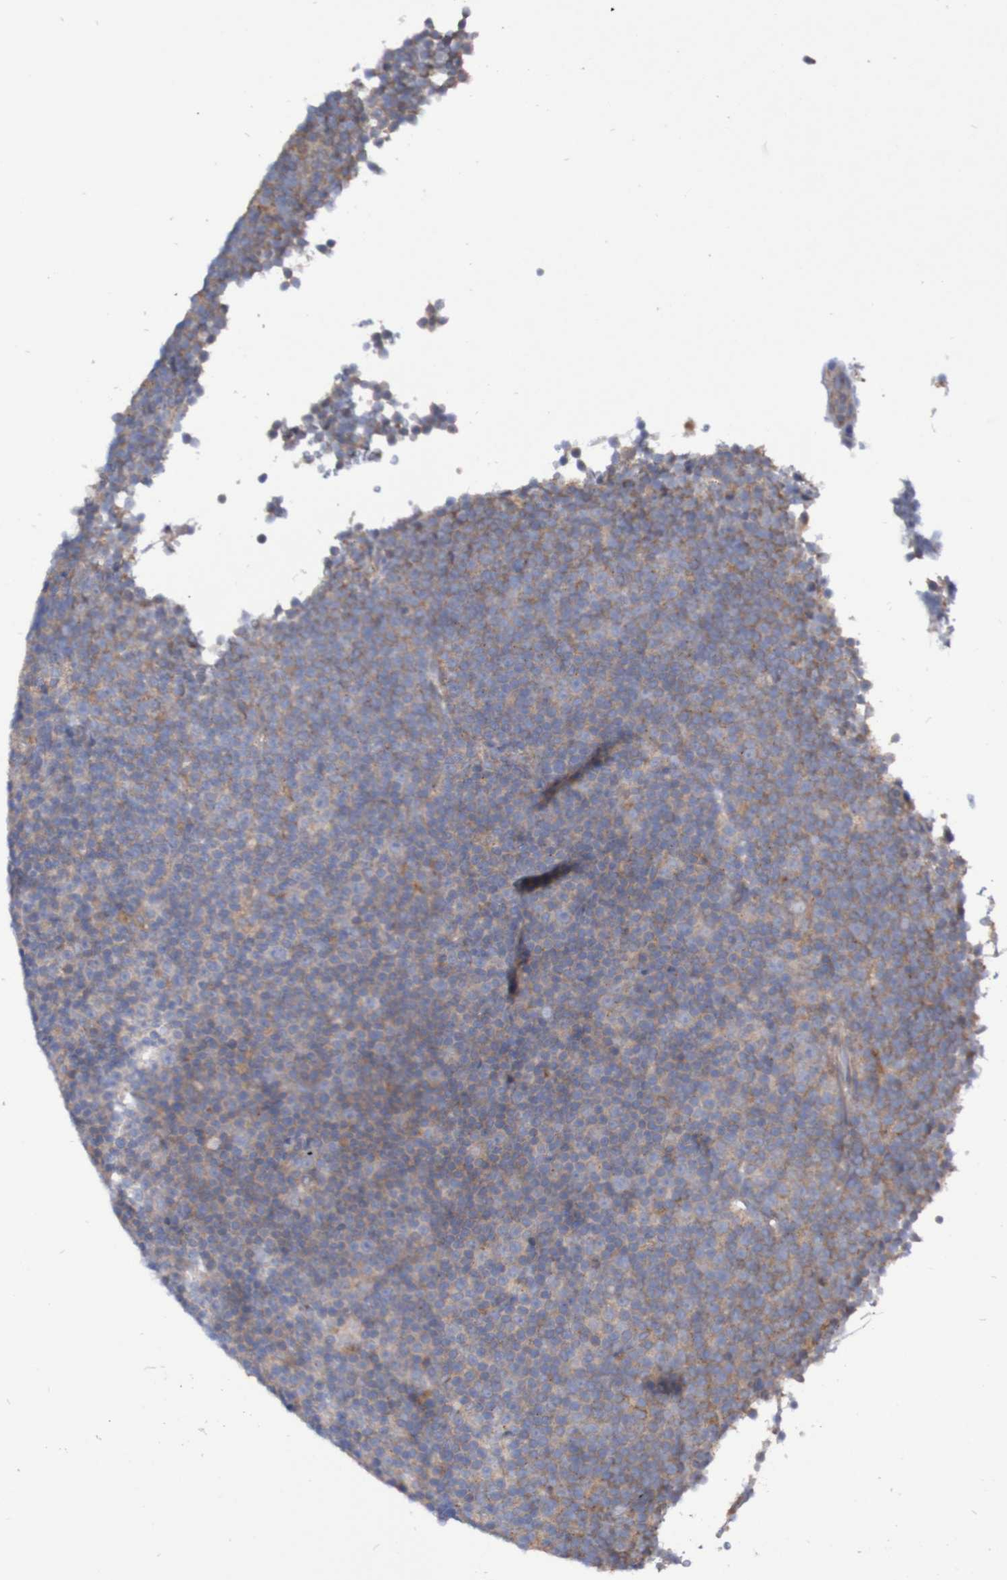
{"staining": {"intensity": "weak", "quantity": "25%-75%", "location": "cytoplasmic/membranous"}, "tissue": "lymphoma", "cell_type": "Tumor cells", "image_type": "cancer", "snomed": [{"axis": "morphology", "description": "Malignant lymphoma, non-Hodgkin's type, Low grade"}, {"axis": "topography", "description": "Lymph node"}], "caption": "This micrograph reveals IHC staining of human low-grade malignant lymphoma, non-Hodgkin's type, with low weak cytoplasmic/membranous positivity in about 25%-75% of tumor cells.", "gene": "LMBRD2", "patient": {"sex": "female", "age": 67}}